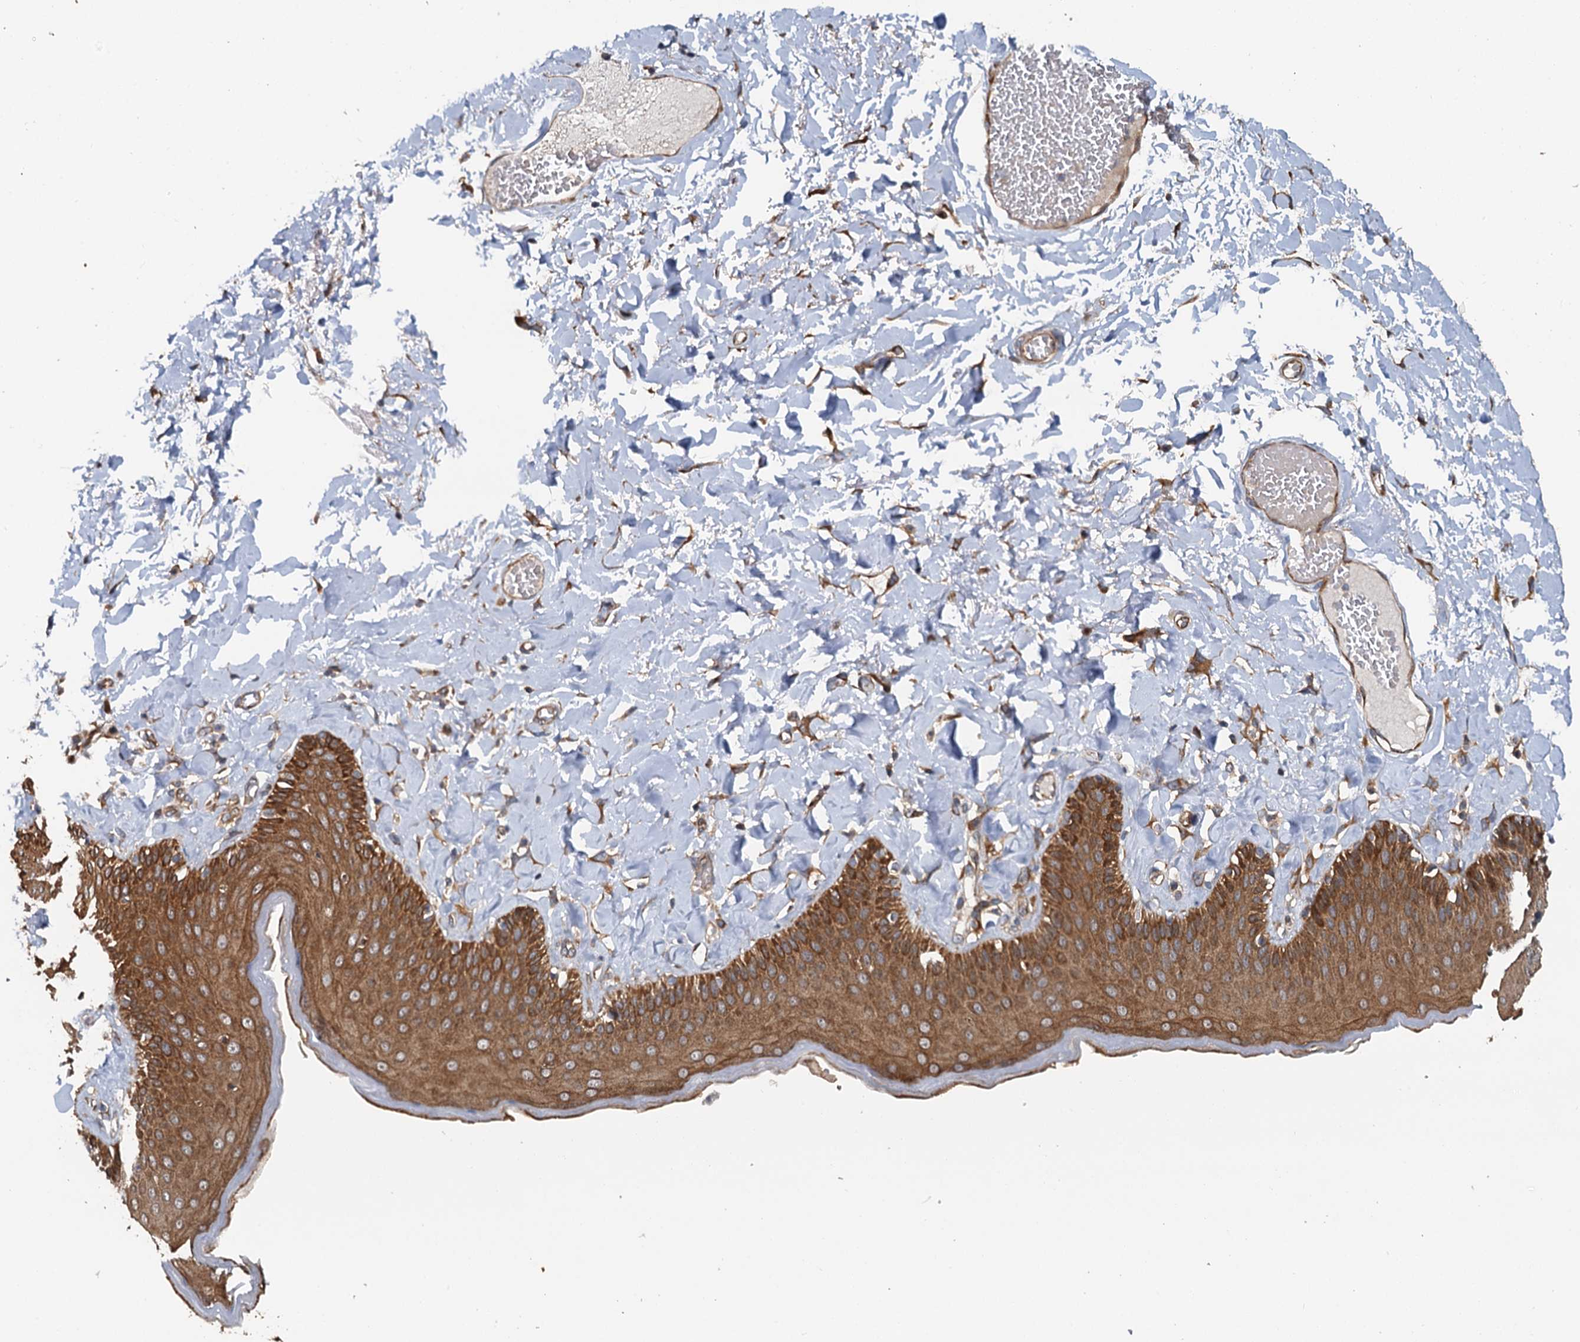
{"staining": {"intensity": "strong", "quantity": ">75%", "location": "cytoplasmic/membranous"}, "tissue": "skin", "cell_type": "Epidermal cells", "image_type": "normal", "snomed": [{"axis": "morphology", "description": "Normal tissue, NOS"}, {"axis": "topography", "description": "Anal"}], "caption": "IHC photomicrograph of normal skin stained for a protein (brown), which displays high levels of strong cytoplasmic/membranous expression in approximately >75% of epidermal cells.", "gene": "LRRK2", "patient": {"sex": "male", "age": 69}}